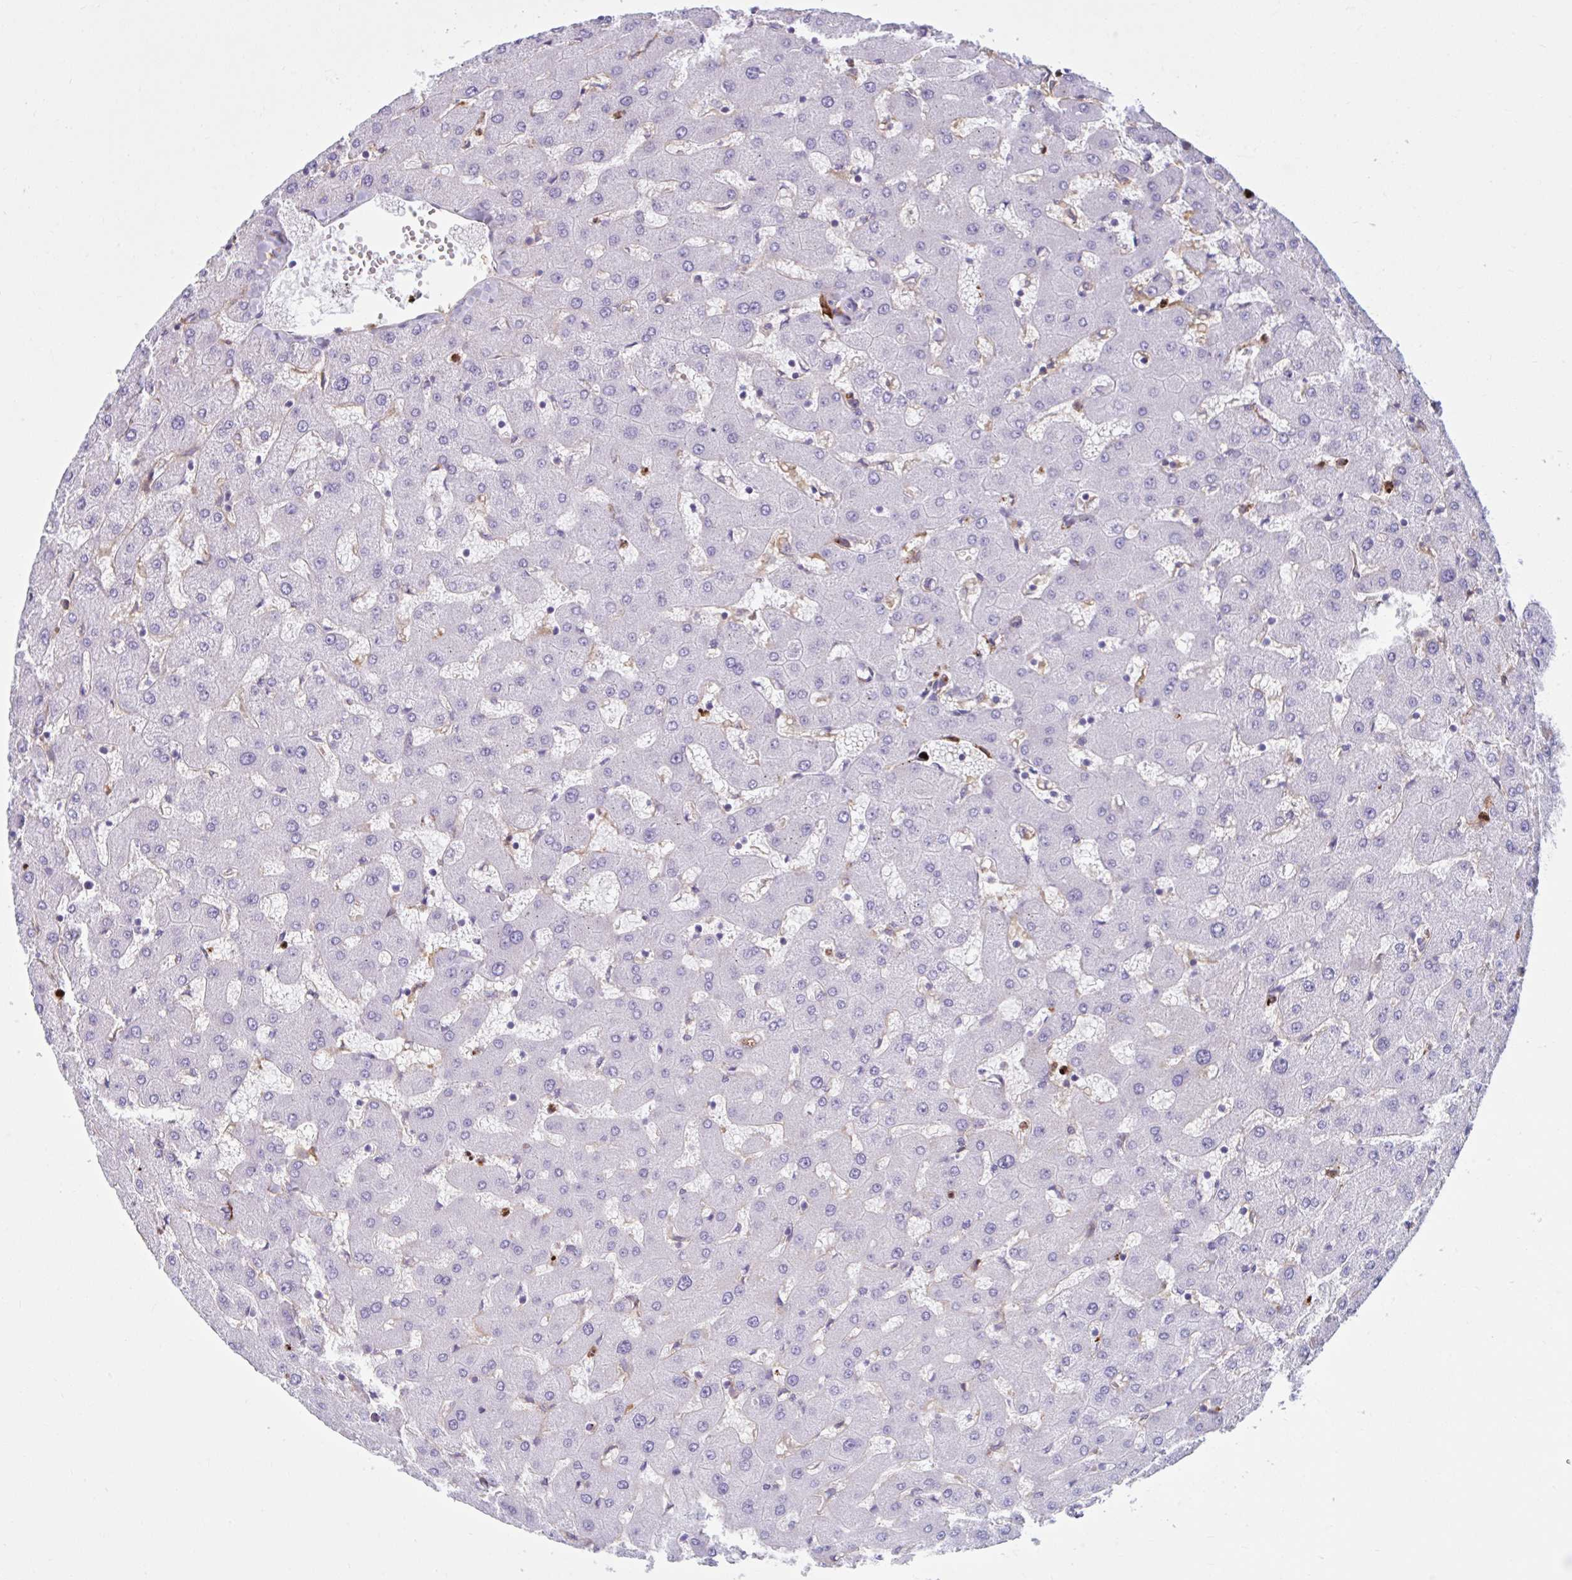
{"staining": {"intensity": "negative", "quantity": "none", "location": "none"}, "tissue": "liver", "cell_type": "Cholangiocytes", "image_type": "normal", "snomed": [{"axis": "morphology", "description": "Normal tissue, NOS"}, {"axis": "topography", "description": "Liver"}], "caption": "An immunohistochemistry image of unremarkable liver is shown. There is no staining in cholangiocytes of liver. (DAB immunohistochemistry (IHC), high magnification).", "gene": "CEP120", "patient": {"sex": "female", "age": 63}}